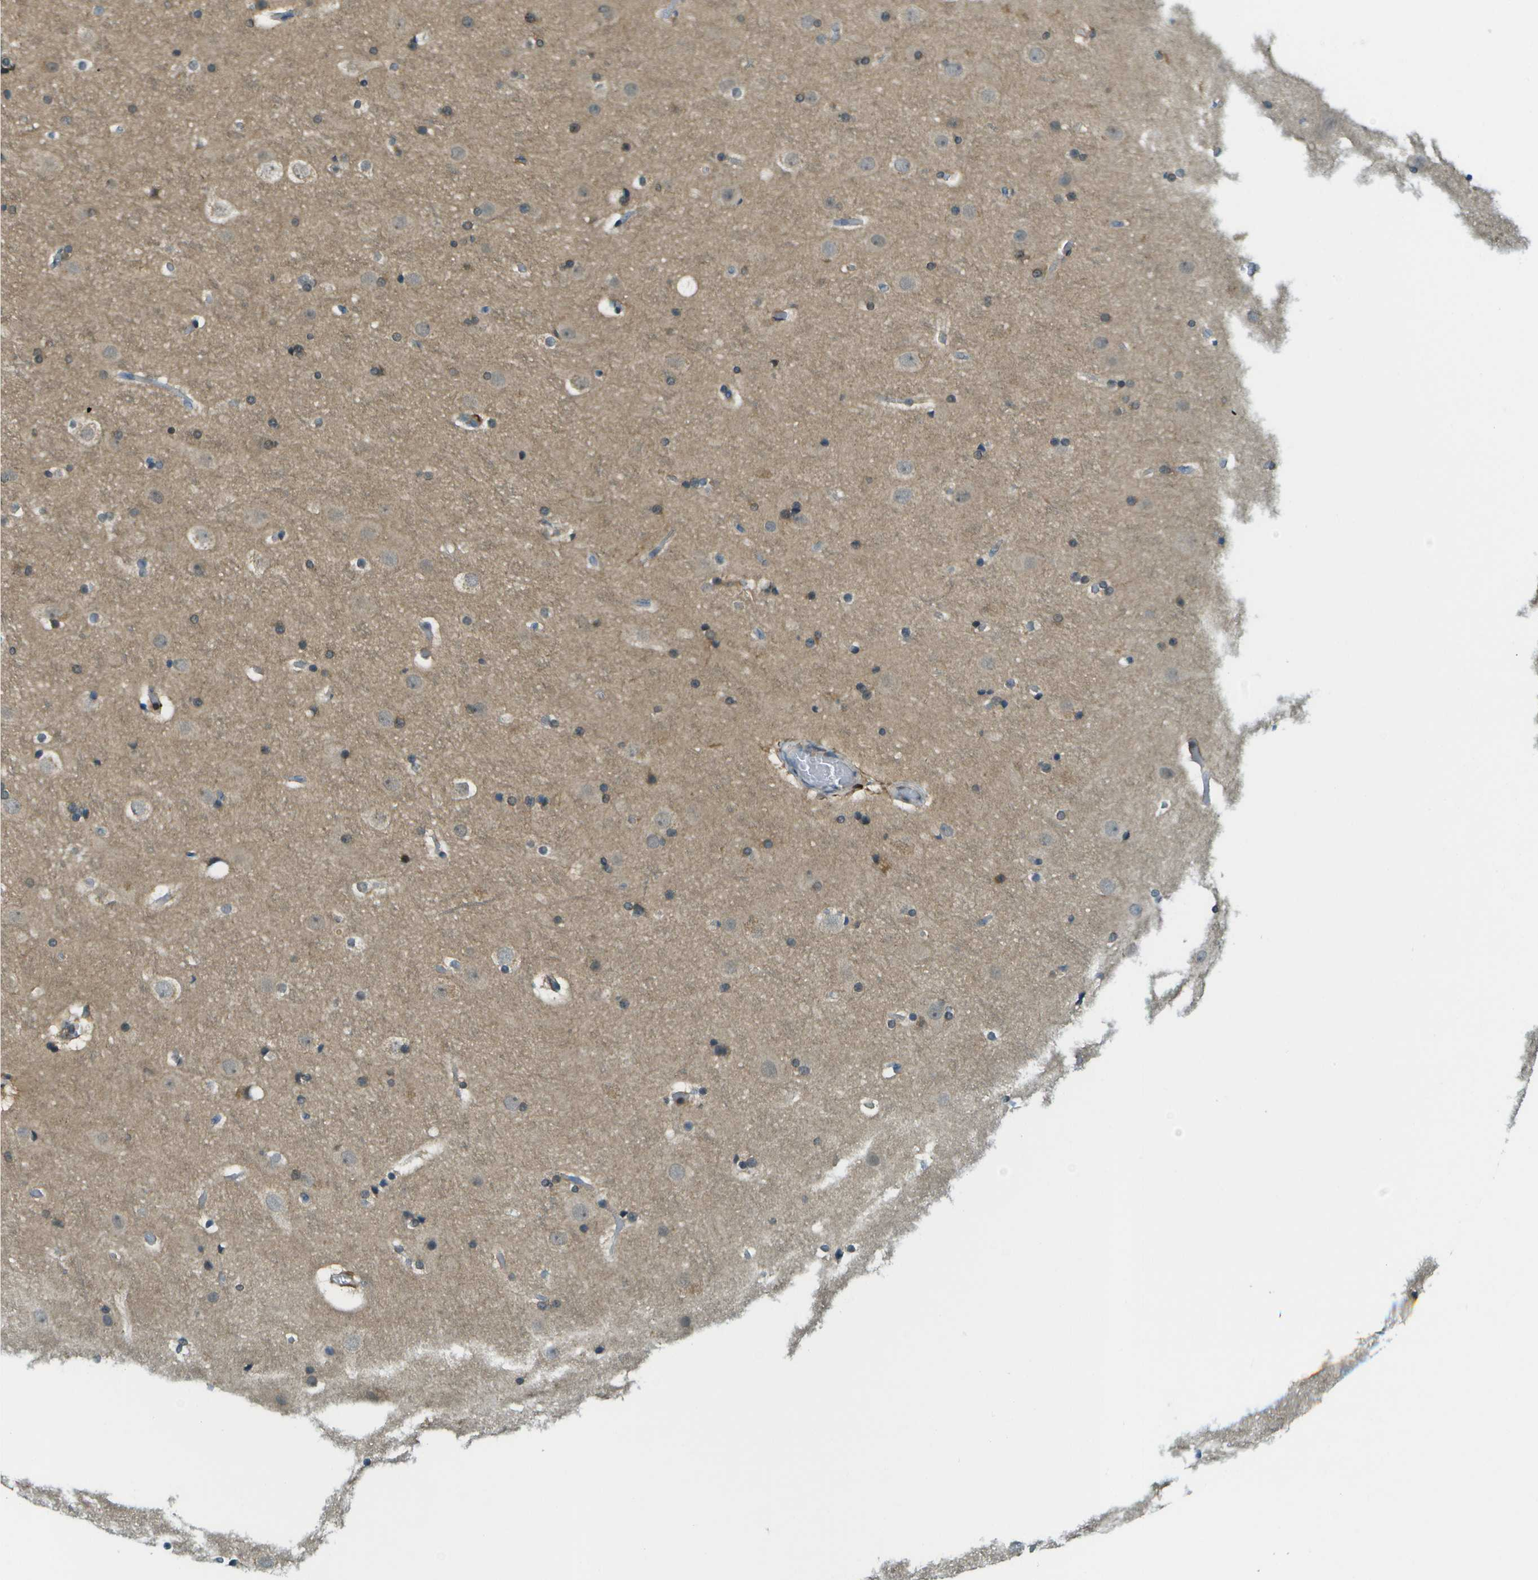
{"staining": {"intensity": "weak", "quantity": ">75%", "location": "cytoplasmic/membranous"}, "tissue": "cerebral cortex", "cell_type": "Endothelial cells", "image_type": "normal", "snomed": [{"axis": "morphology", "description": "Normal tissue, NOS"}, {"axis": "topography", "description": "Cerebral cortex"}], "caption": "Brown immunohistochemical staining in unremarkable cerebral cortex demonstrates weak cytoplasmic/membranous positivity in about >75% of endothelial cells. (Brightfield microscopy of DAB IHC at high magnification).", "gene": "CDH23", "patient": {"sex": "male", "age": 57}}